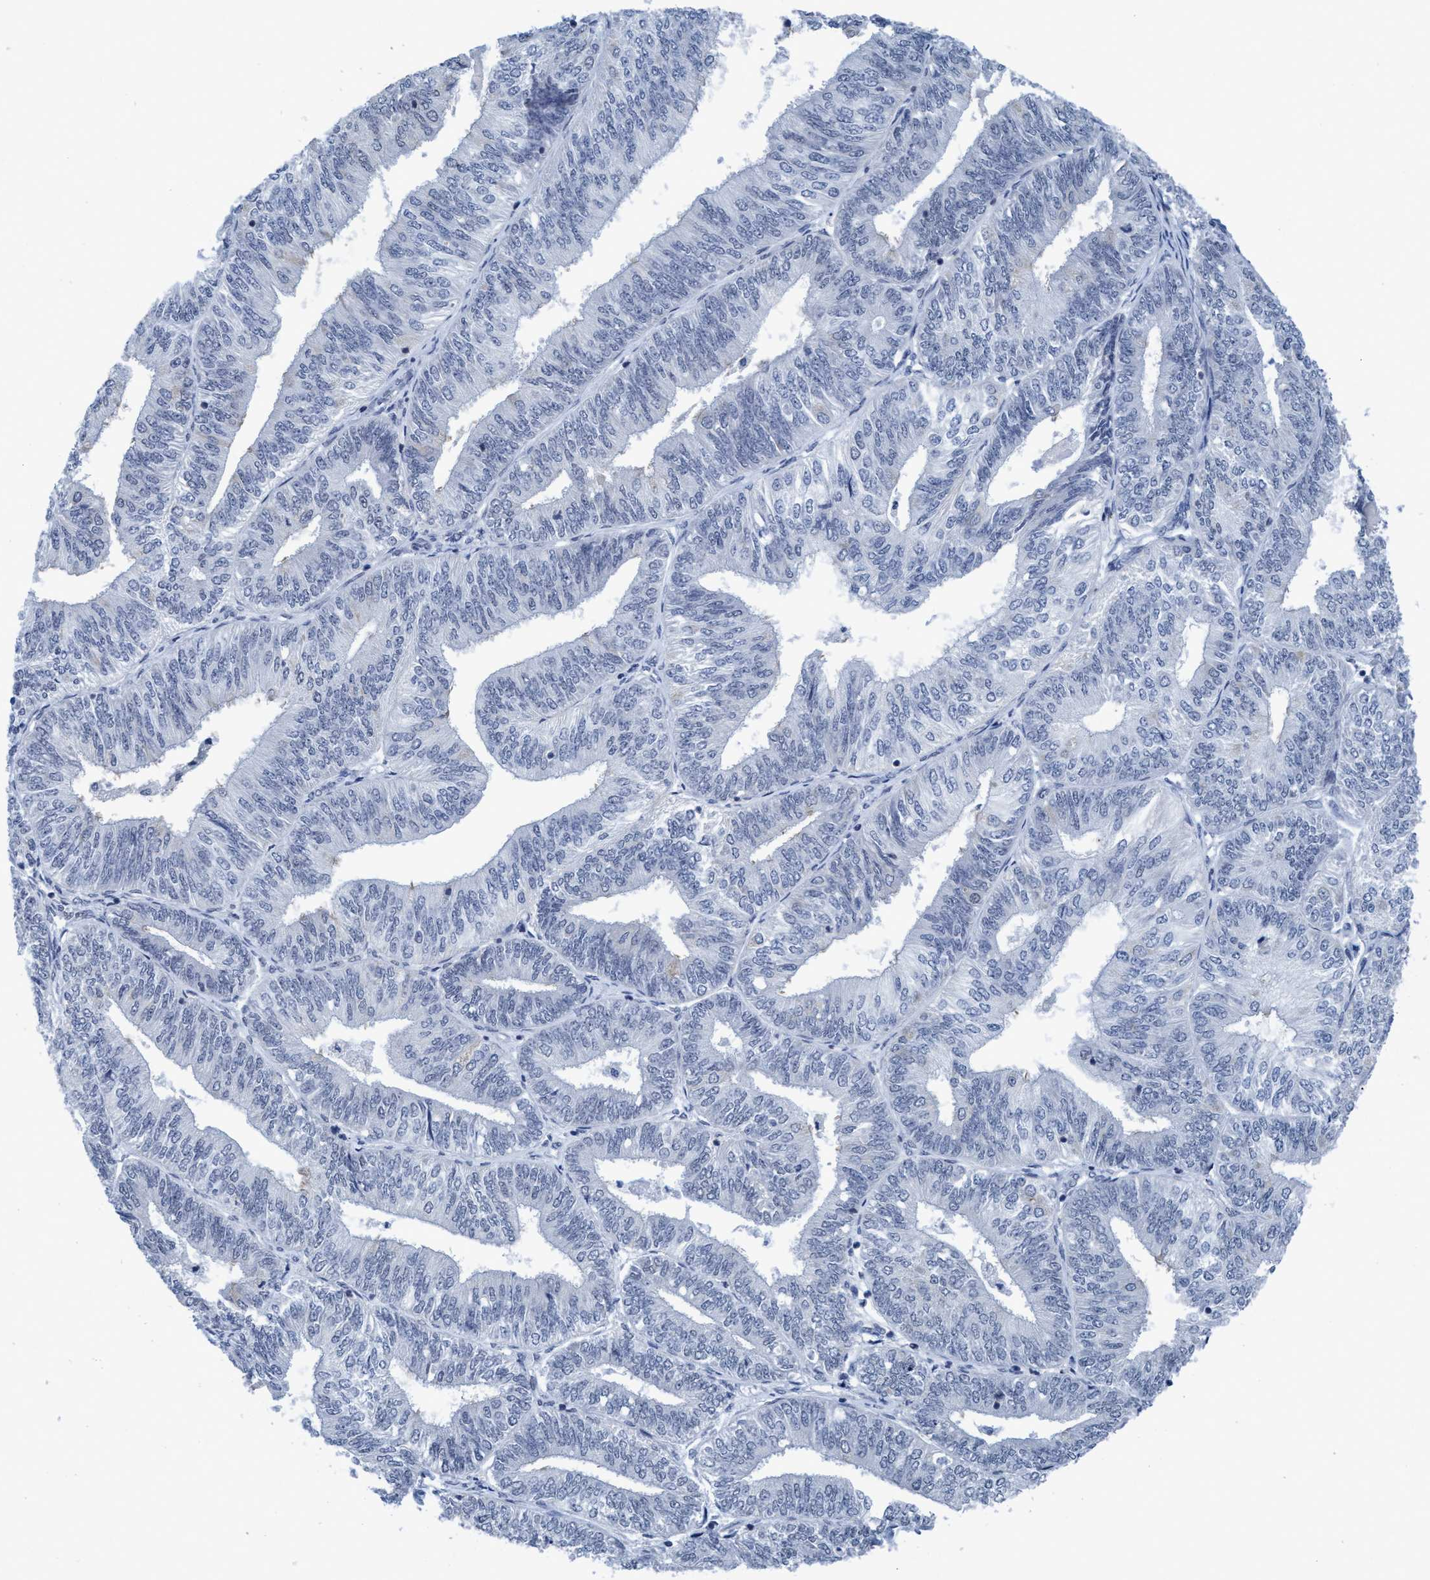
{"staining": {"intensity": "negative", "quantity": "none", "location": "none"}, "tissue": "endometrial cancer", "cell_type": "Tumor cells", "image_type": "cancer", "snomed": [{"axis": "morphology", "description": "Adenocarcinoma, NOS"}, {"axis": "topography", "description": "Endometrium"}], "caption": "Endometrial adenocarcinoma stained for a protein using IHC shows no staining tumor cells.", "gene": "DNAI1", "patient": {"sex": "female", "age": 58}}